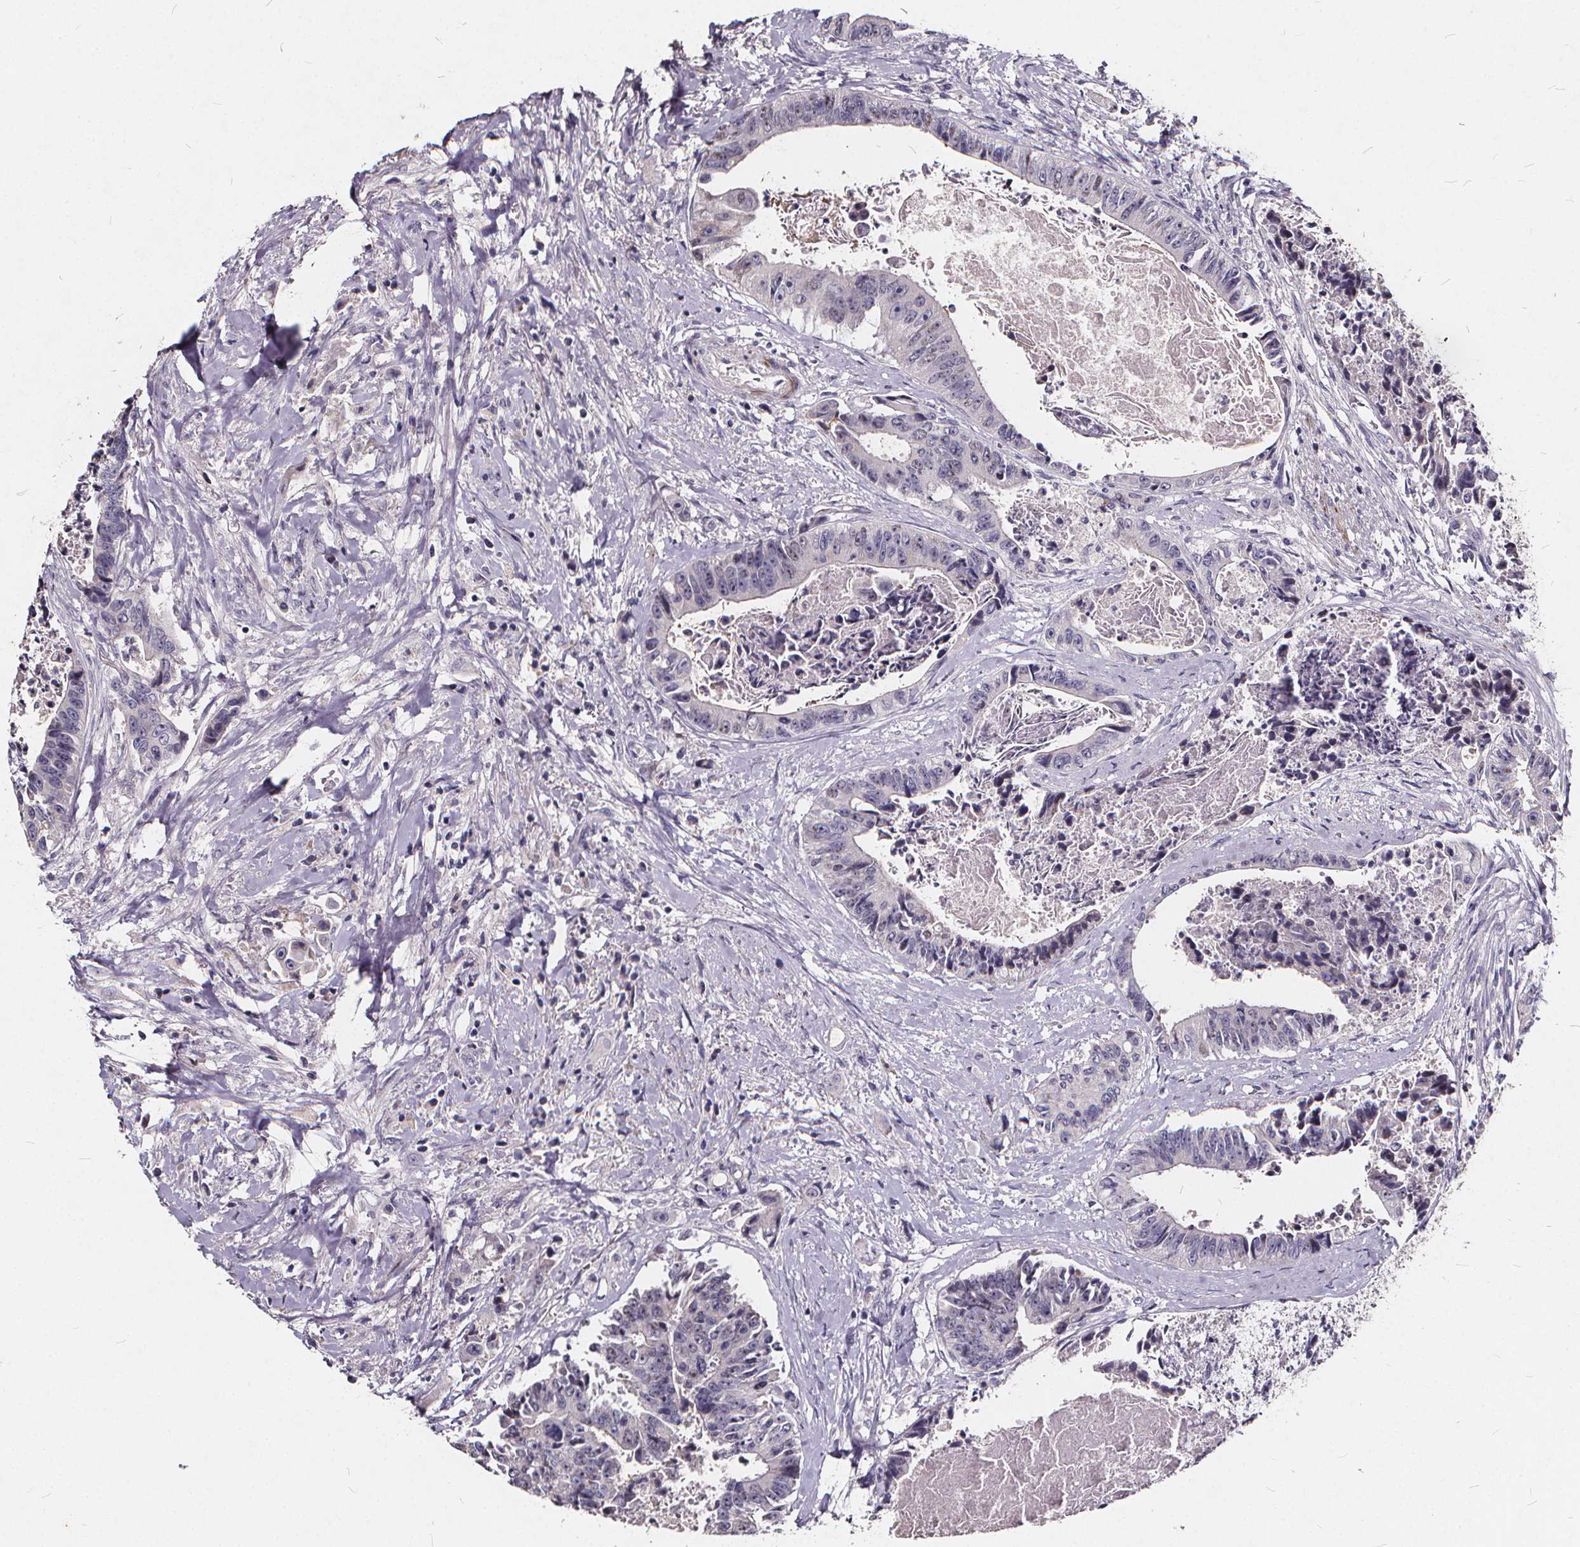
{"staining": {"intensity": "negative", "quantity": "none", "location": "none"}, "tissue": "colorectal cancer", "cell_type": "Tumor cells", "image_type": "cancer", "snomed": [{"axis": "morphology", "description": "Adenocarcinoma, NOS"}, {"axis": "topography", "description": "Rectum"}], "caption": "A micrograph of colorectal cancer stained for a protein exhibits no brown staining in tumor cells. (DAB immunohistochemistry (IHC) visualized using brightfield microscopy, high magnification).", "gene": "TSPAN14", "patient": {"sex": "male", "age": 54}}